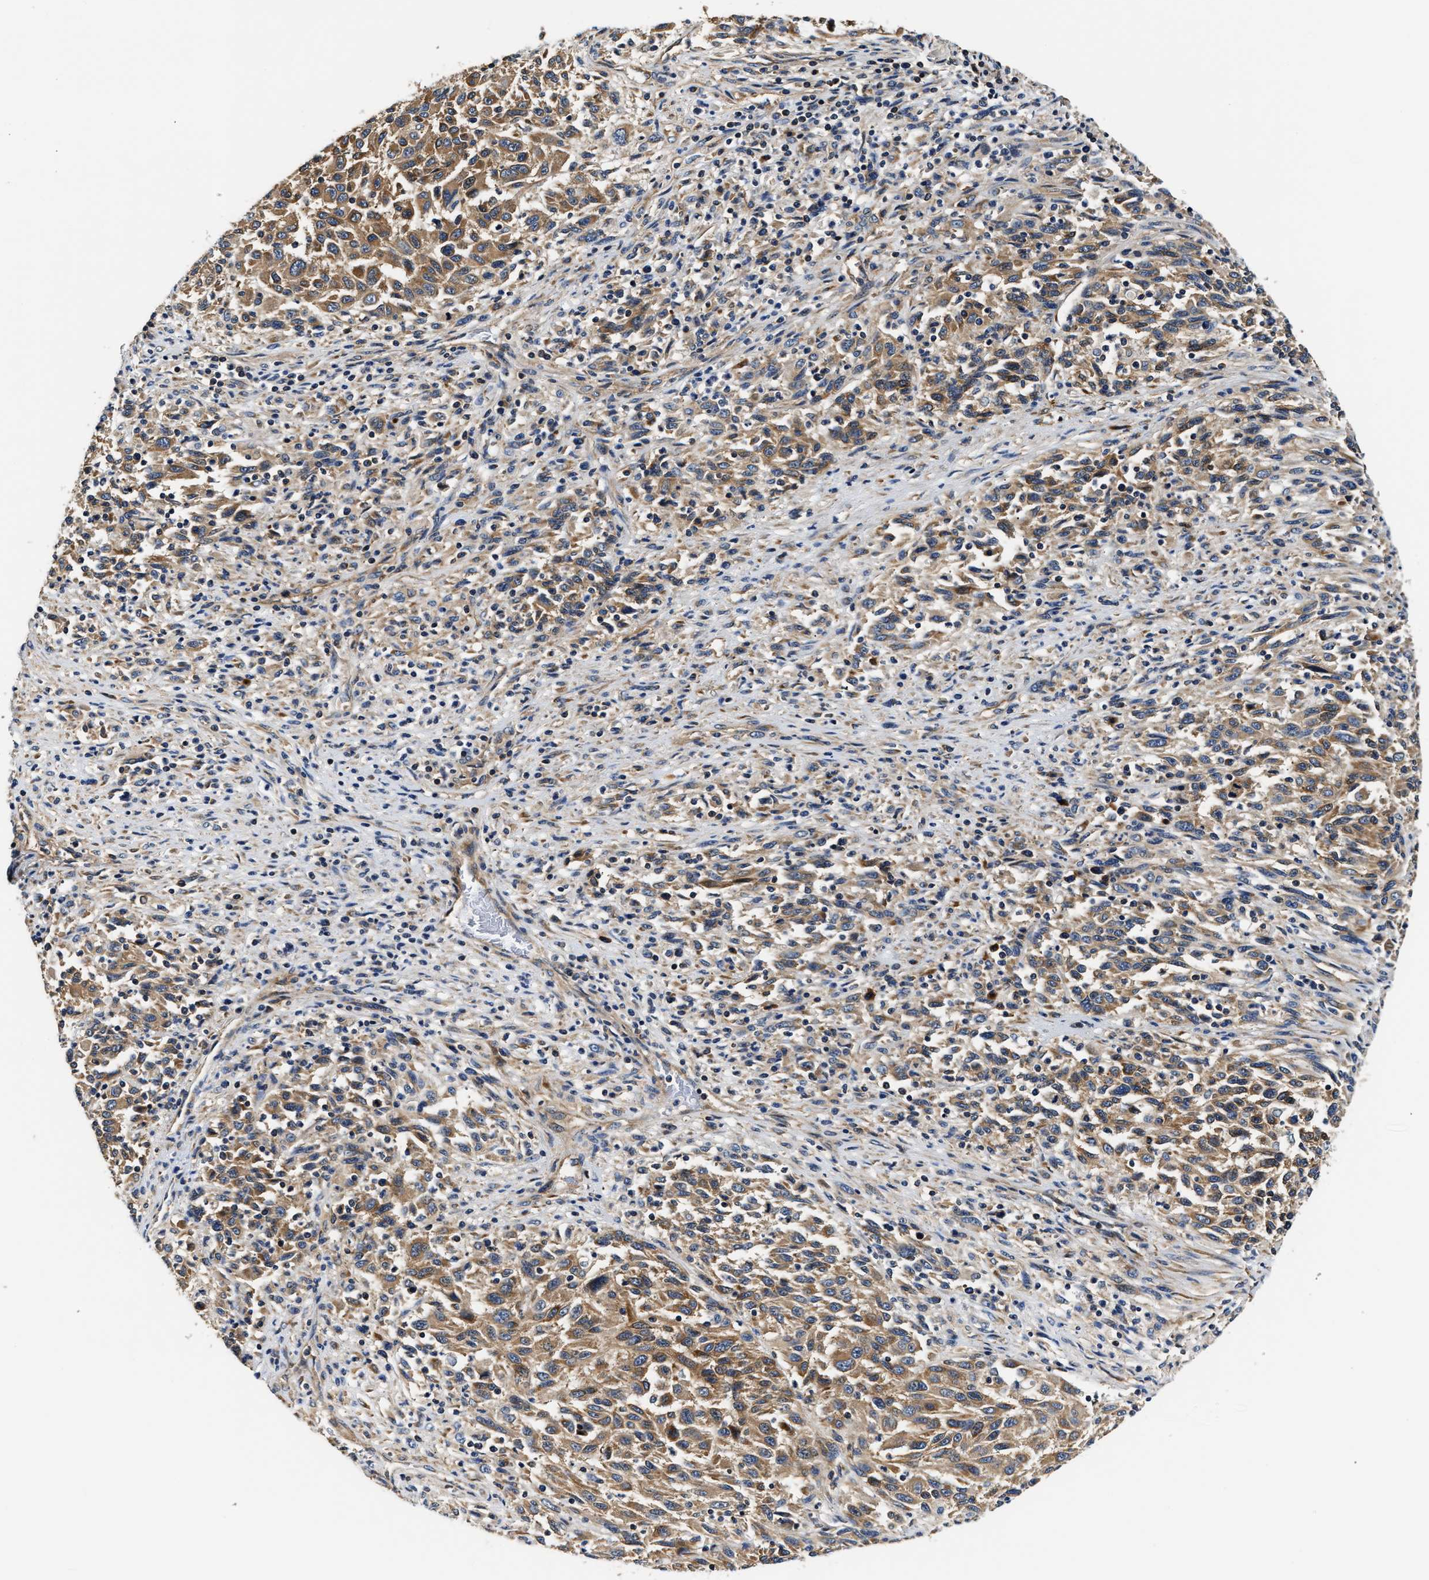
{"staining": {"intensity": "moderate", "quantity": ">75%", "location": "cytoplasmic/membranous"}, "tissue": "melanoma", "cell_type": "Tumor cells", "image_type": "cancer", "snomed": [{"axis": "morphology", "description": "Malignant melanoma, Metastatic site"}, {"axis": "topography", "description": "Lymph node"}], "caption": "DAB (3,3'-diaminobenzidine) immunohistochemical staining of human melanoma exhibits moderate cytoplasmic/membranous protein staining in about >75% of tumor cells.", "gene": "TEX2", "patient": {"sex": "male", "age": 61}}